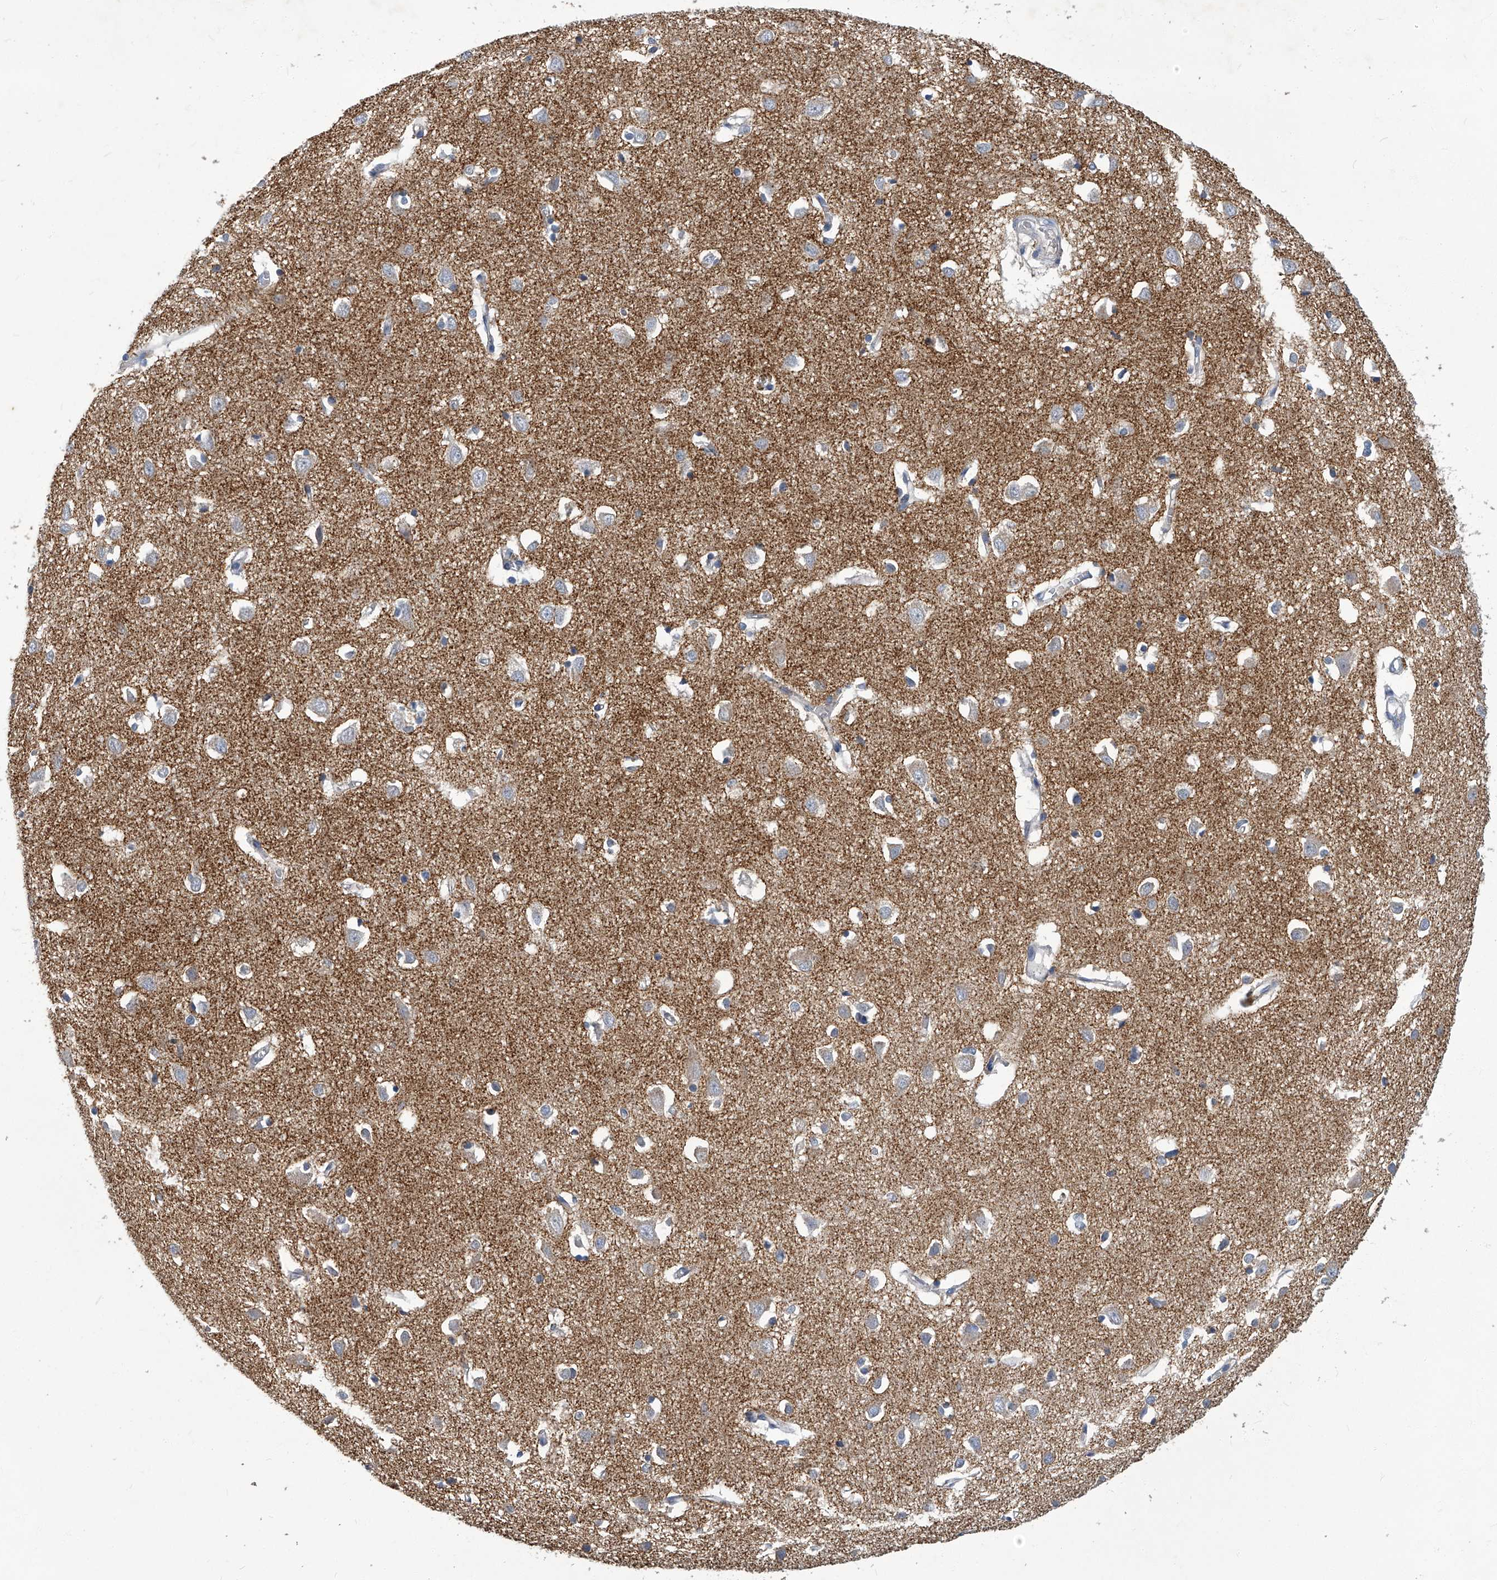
{"staining": {"intensity": "negative", "quantity": "none", "location": "none"}, "tissue": "cerebral cortex", "cell_type": "Endothelial cells", "image_type": "normal", "snomed": [{"axis": "morphology", "description": "Normal tissue, NOS"}, {"axis": "topography", "description": "Cerebral cortex"}], "caption": "The image reveals no staining of endothelial cells in unremarkable cerebral cortex.", "gene": "TGFBR1", "patient": {"sex": "female", "age": 64}}